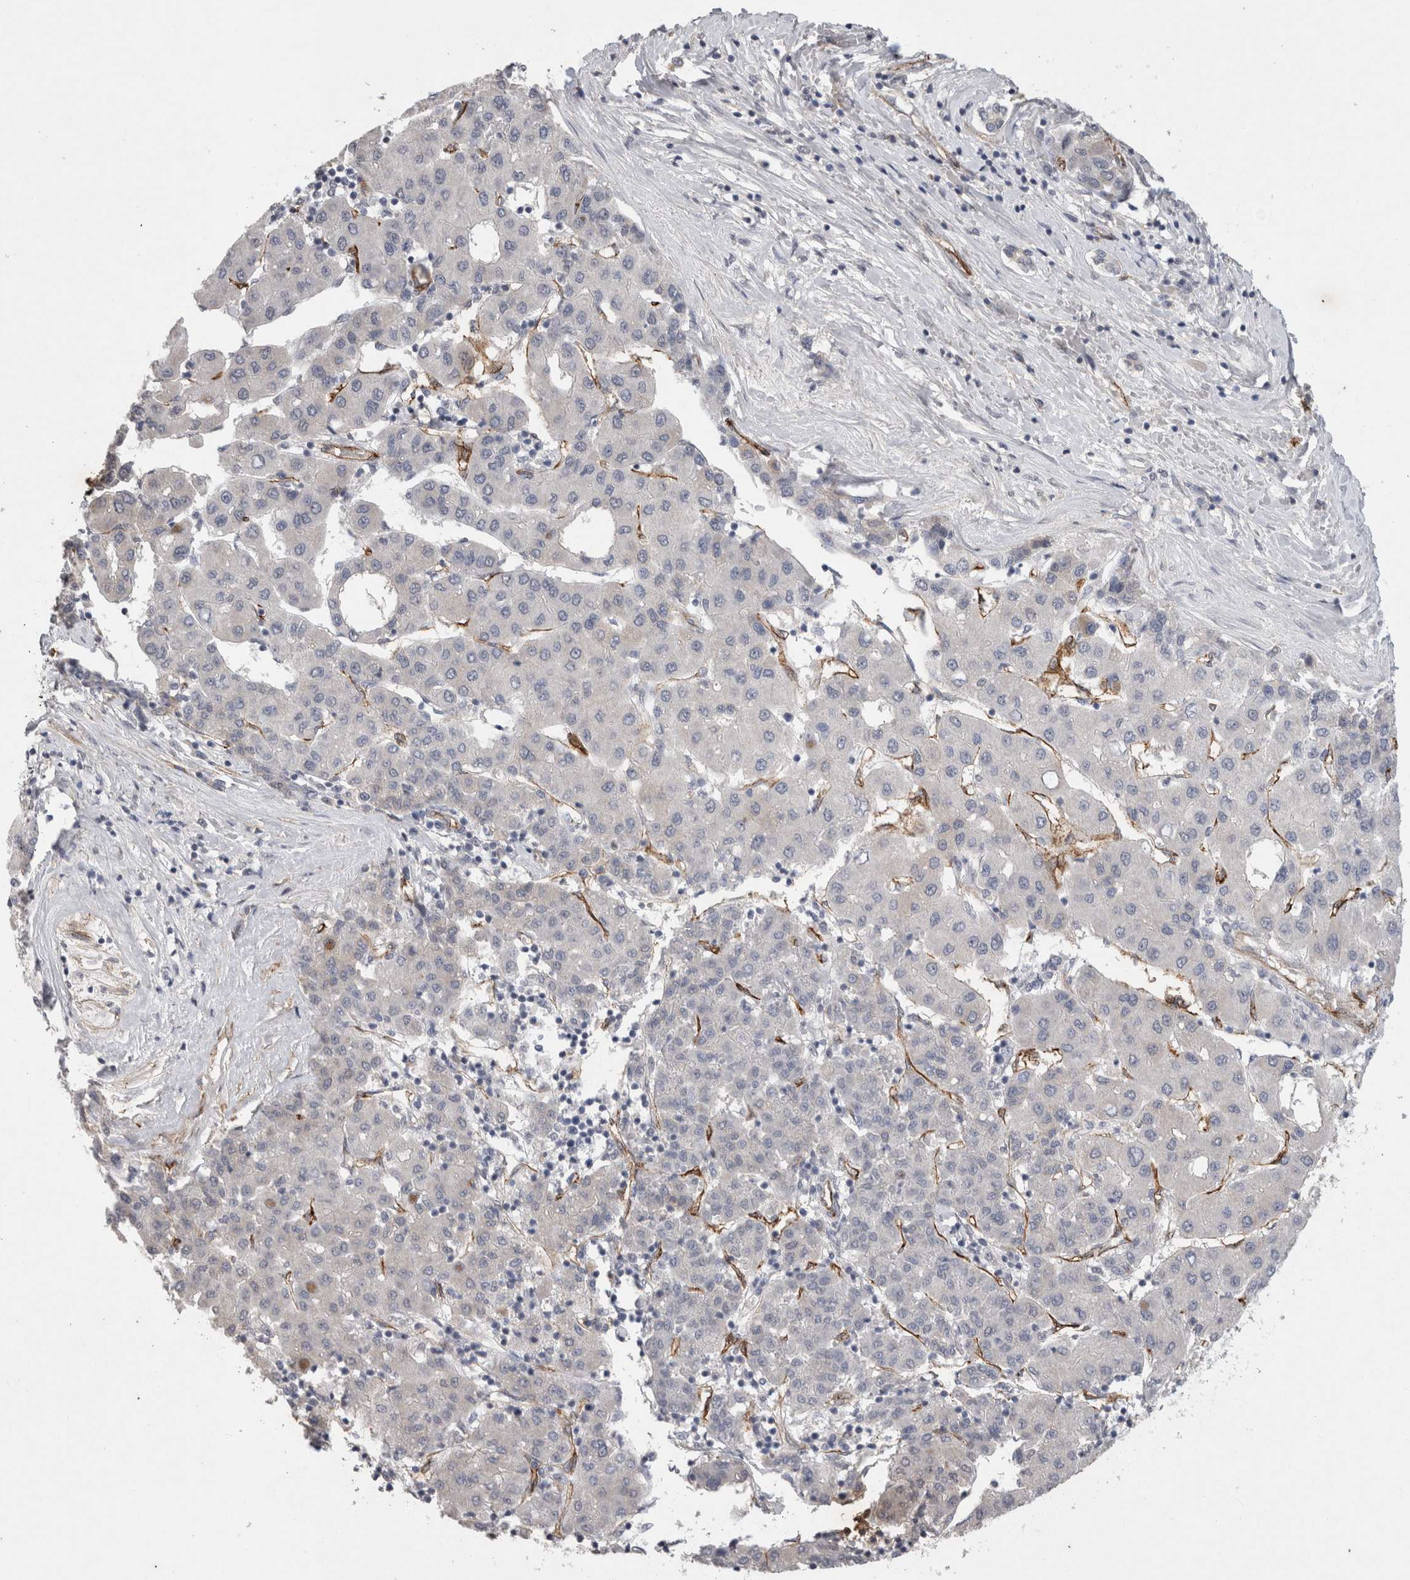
{"staining": {"intensity": "negative", "quantity": "none", "location": "none"}, "tissue": "liver cancer", "cell_type": "Tumor cells", "image_type": "cancer", "snomed": [{"axis": "morphology", "description": "Carcinoma, Hepatocellular, NOS"}, {"axis": "topography", "description": "Liver"}], "caption": "The histopathology image demonstrates no significant expression in tumor cells of hepatocellular carcinoma (liver).", "gene": "CDH13", "patient": {"sex": "male", "age": 65}}